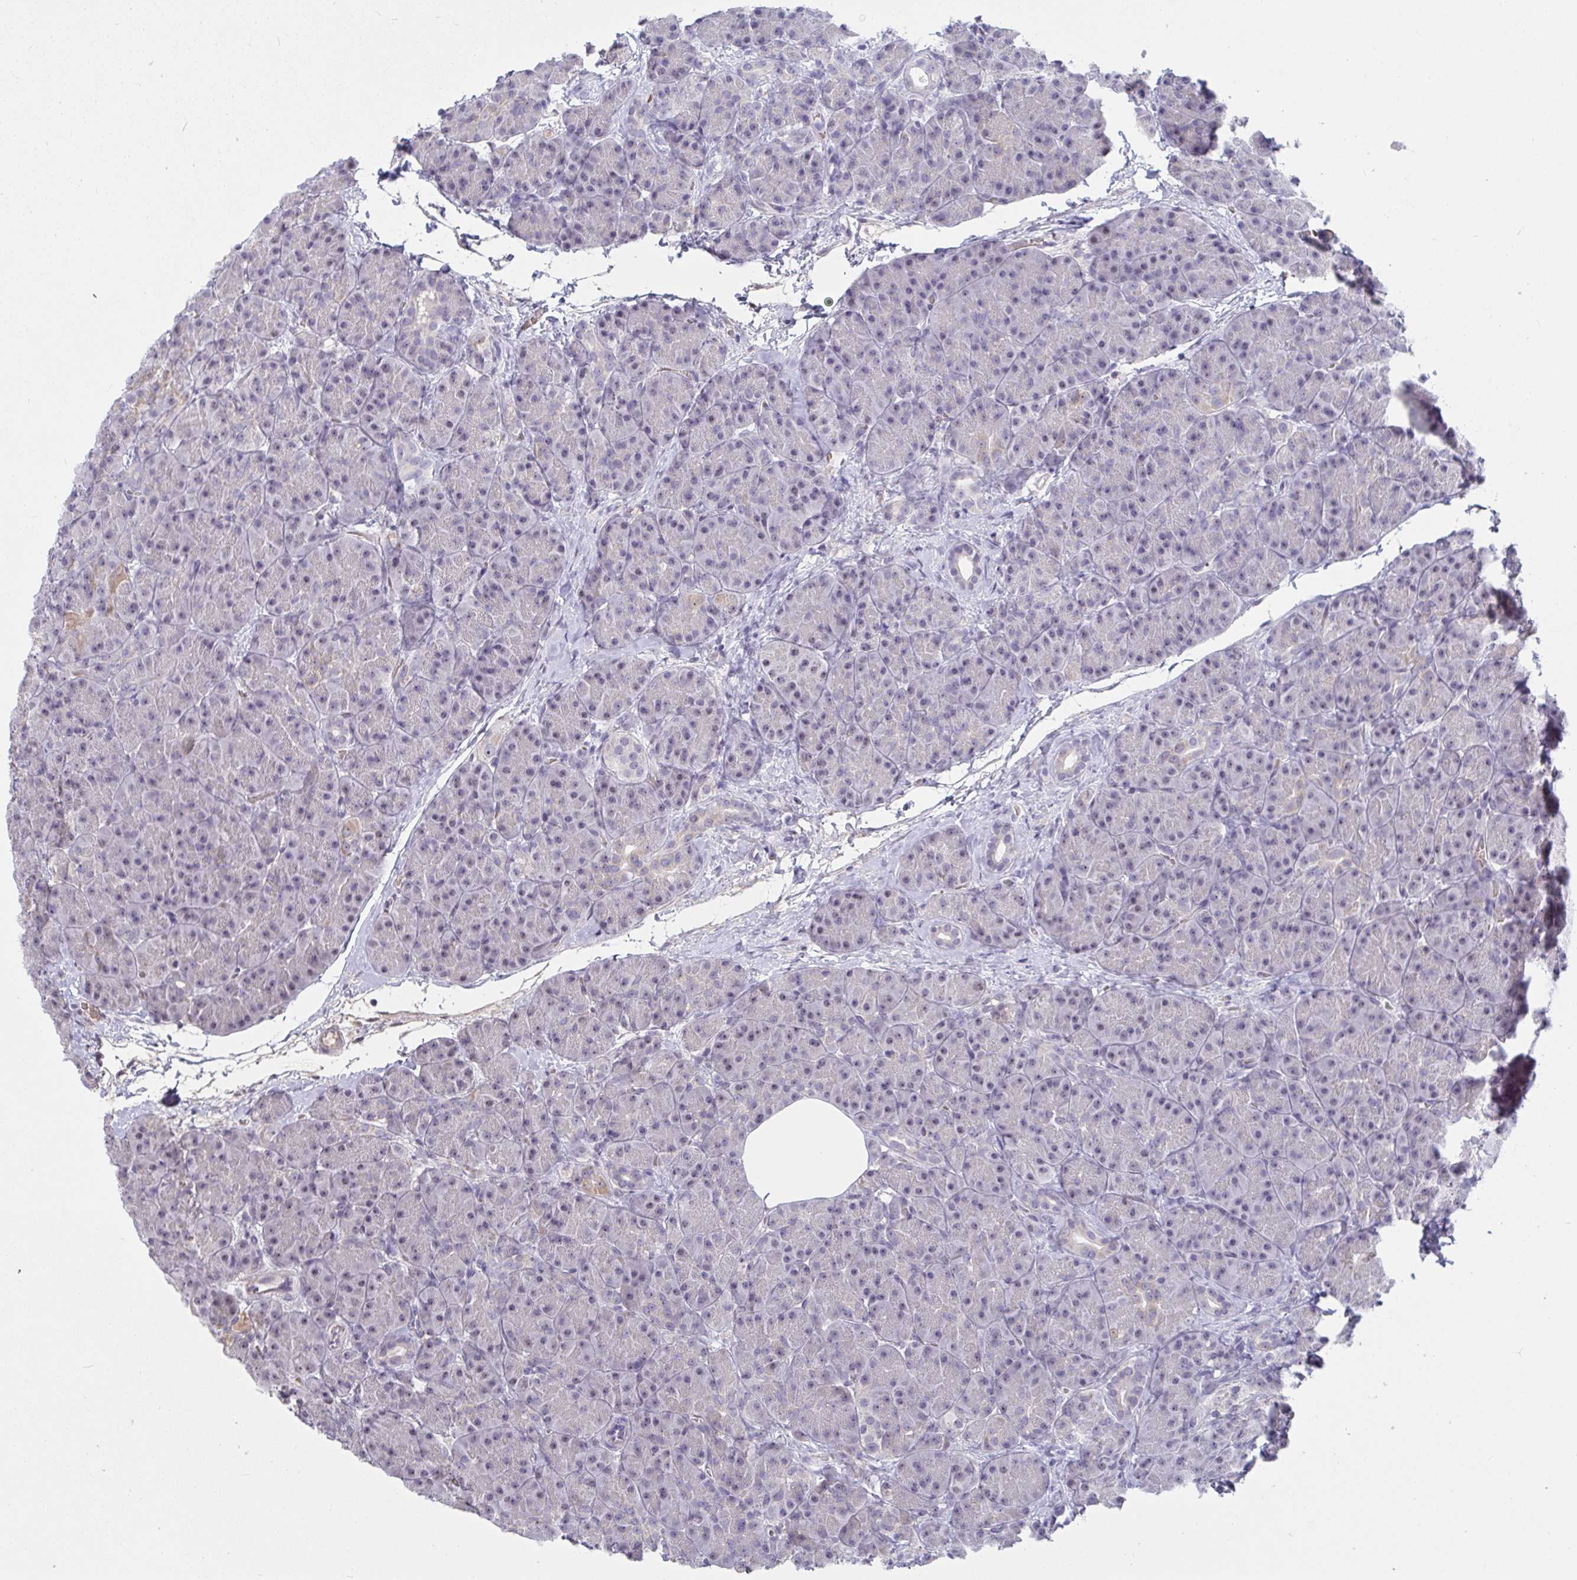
{"staining": {"intensity": "weak", "quantity": "<25%", "location": "nuclear"}, "tissue": "pancreas", "cell_type": "Exocrine glandular cells", "image_type": "normal", "snomed": [{"axis": "morphology", "description": "Normal tissue, NOS"}, {"axis": "topography", "description": "Pancreas"}], "caption": "This is a image of immunohistochemistry (IHC) staining of normal pancreas, which shows no positivity in exocrine glandular cells. (DAB immunohistochemistry visualized using brightfield microscopy, high magnification).", "gene": "MYC", "patient": {"sex": "male", "age": 57}}